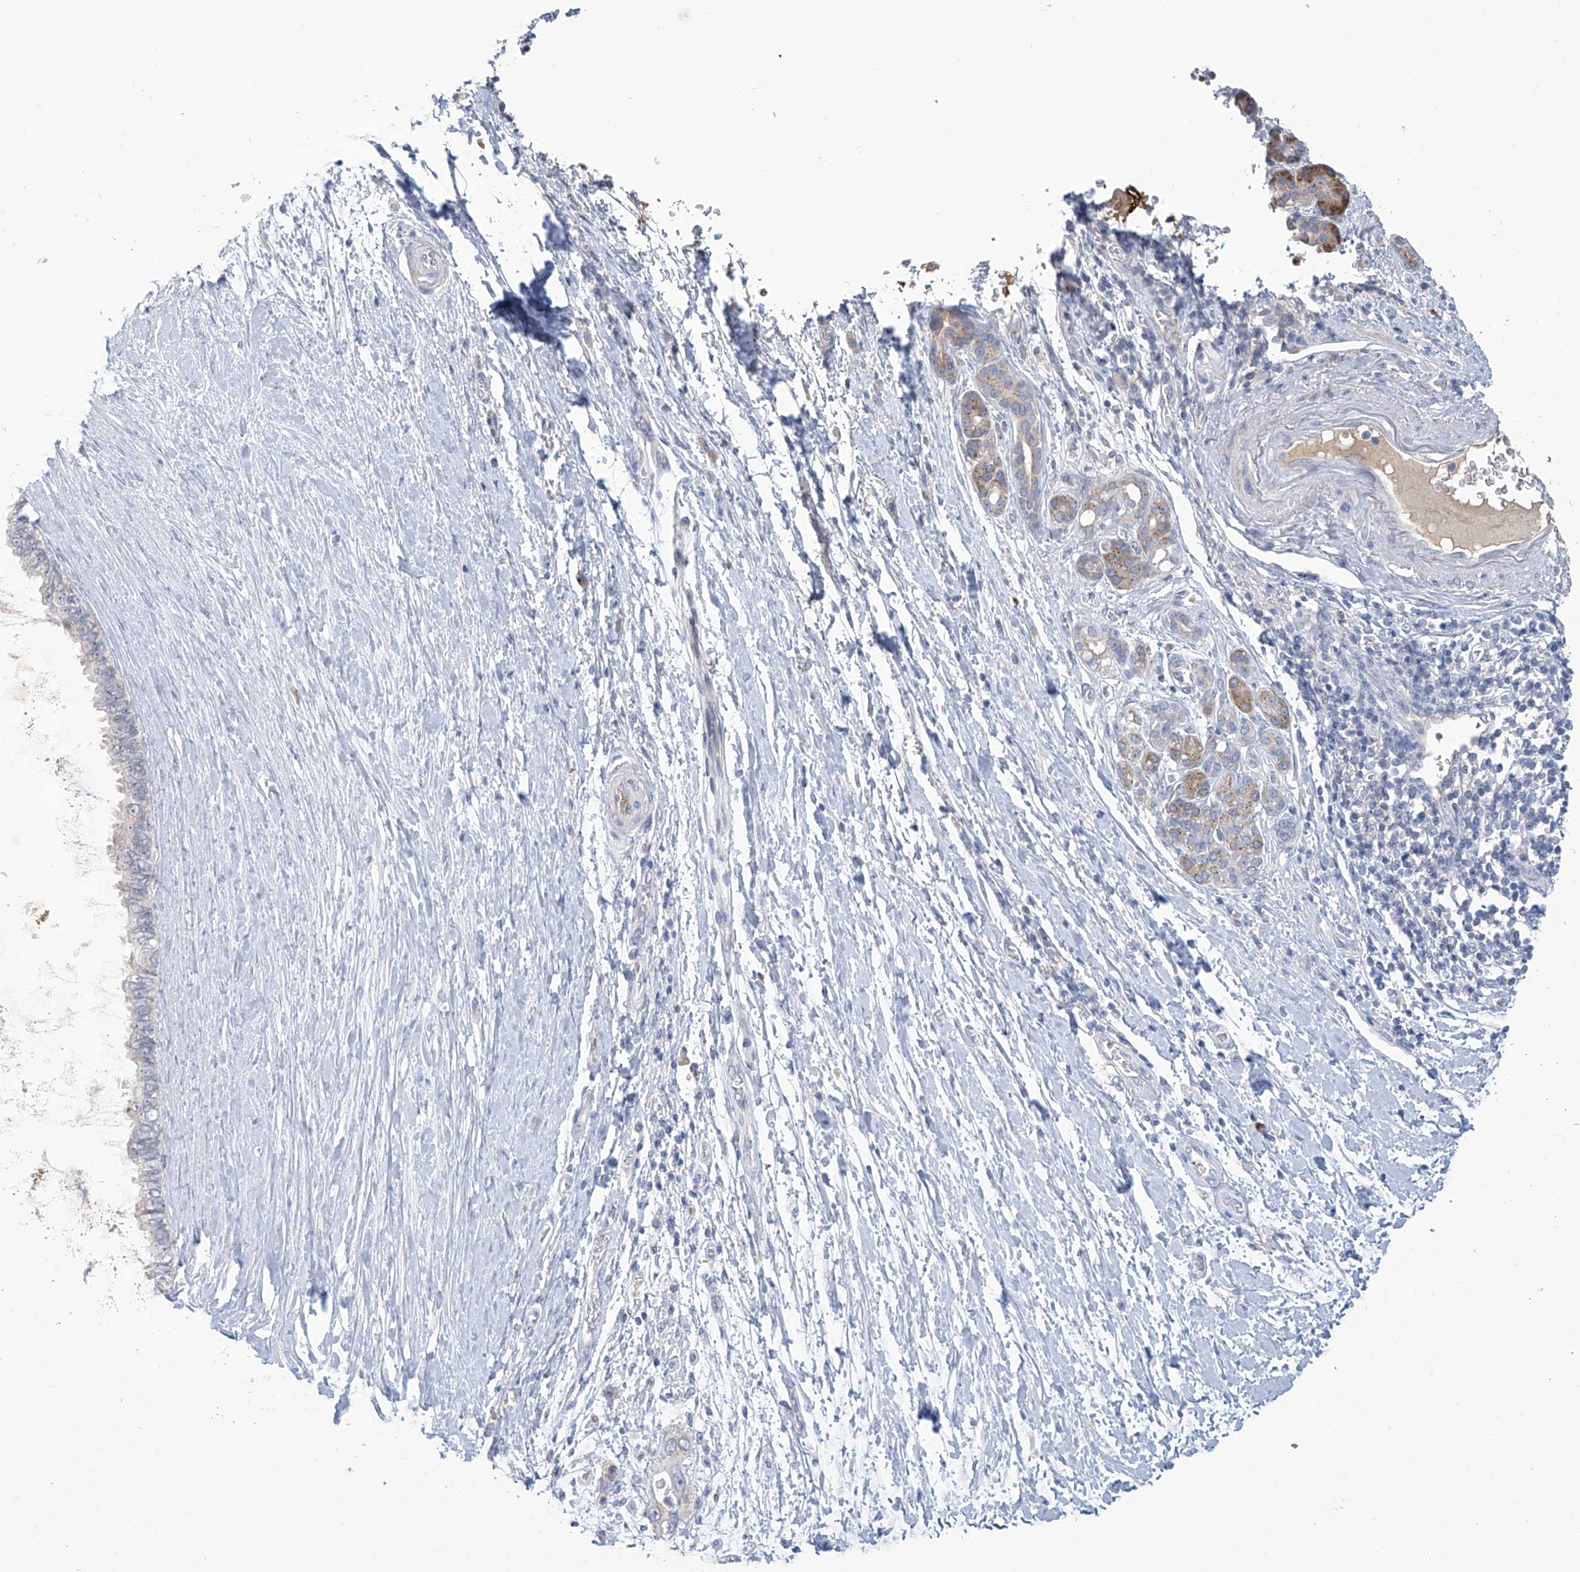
{"staining": {"intensity": "weak", "quantity": "<25%", "location": "cytoplasmic/membranous"}, "tissue": "pancreatic cancer", "cell_type": "Tumor cells", "image_type": "cancer", "snomed": [{"axis": "morphology", "description": "Adenocarcinoma, NOS"}, {"axis": "topography", "description": "Pancreas"}], "caption": "An image of human pancreatic cancer is negative for staining in tumor cells.", "gene": "SLCO4A1", "patient": {"sex": "female", "age": 72}}